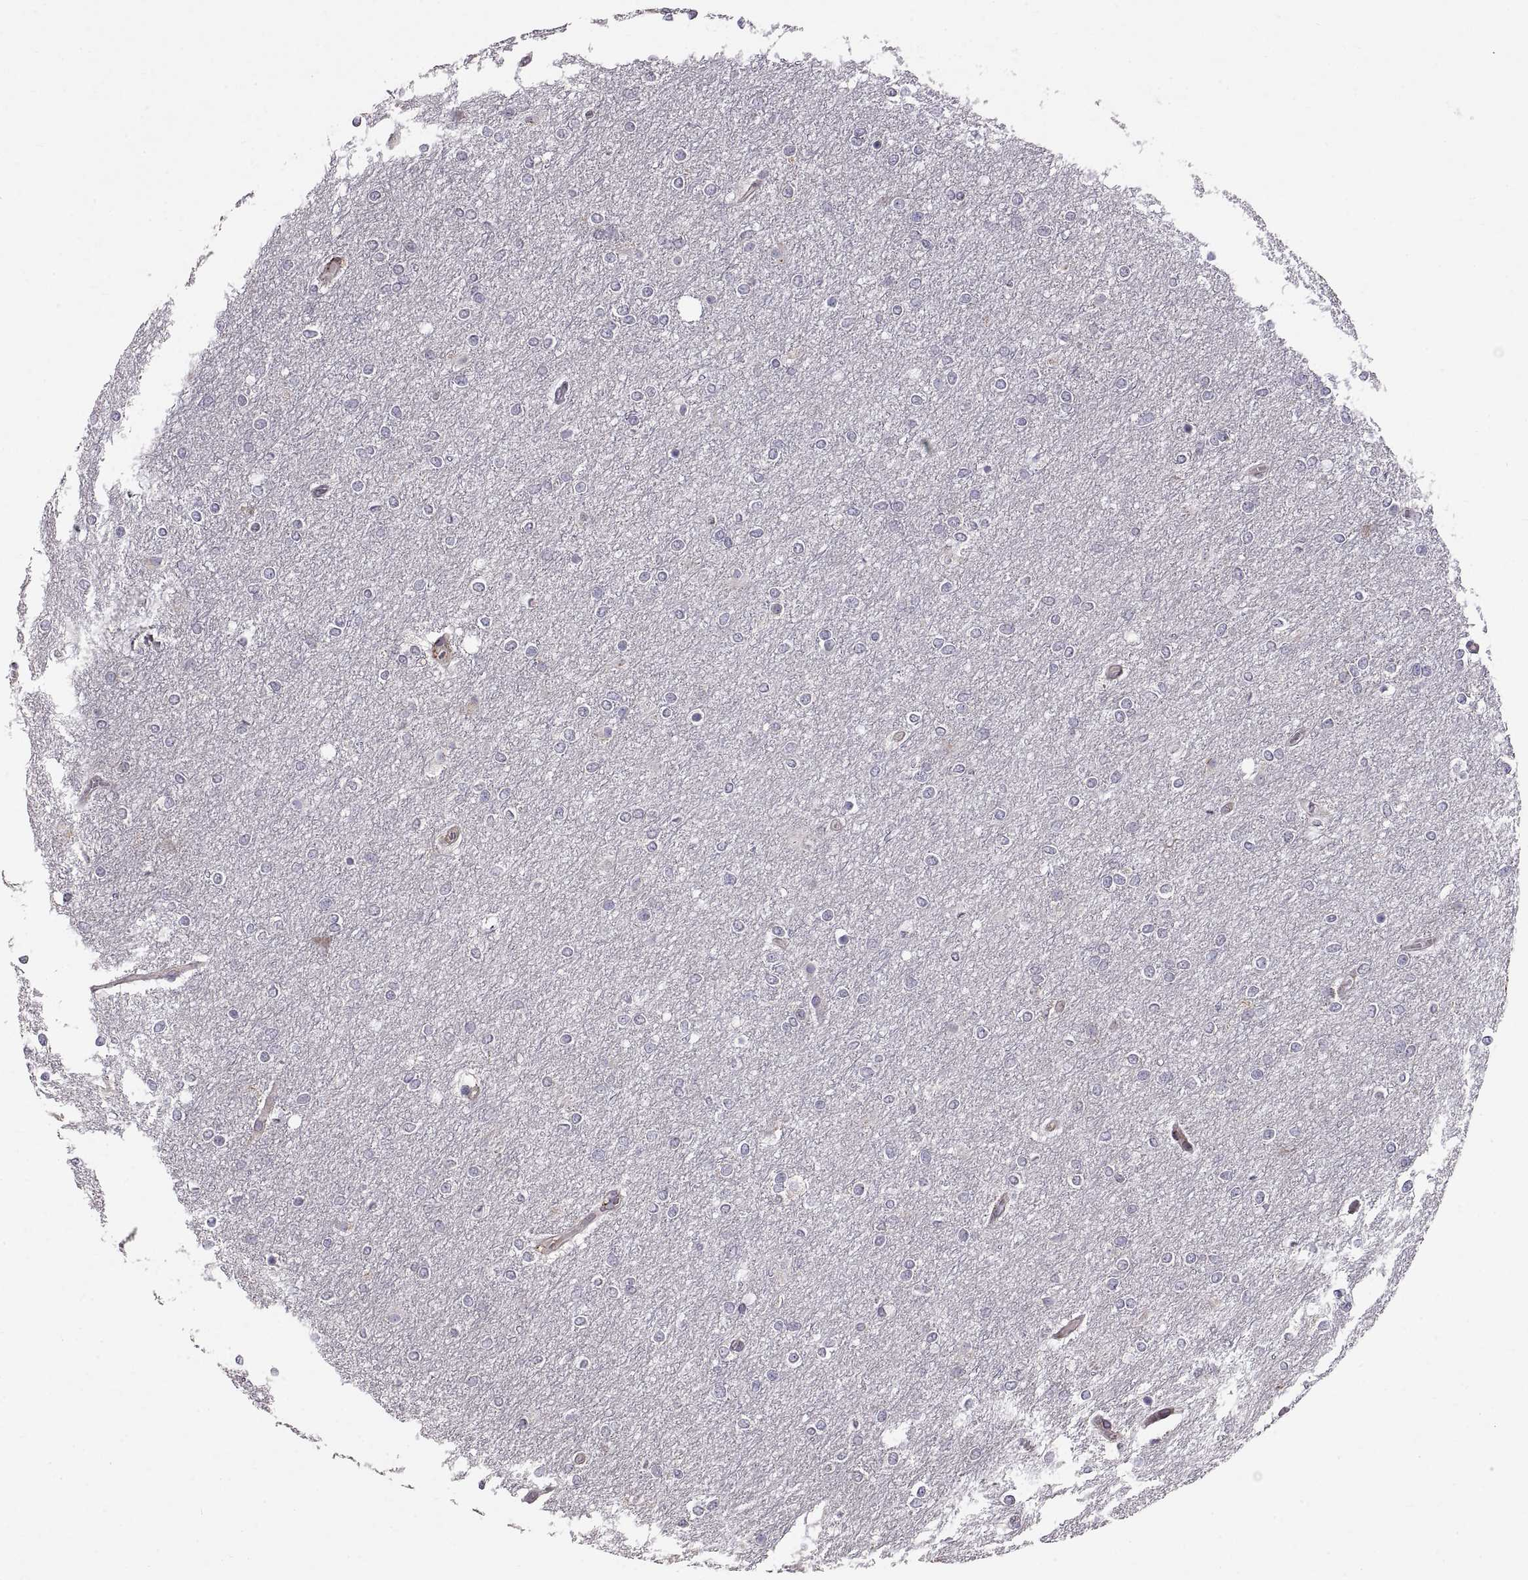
{"staining": {"intensity": "negative", "quantity": "none", "location": "none"}, "tissue": "glioma", "cell_type": "Tumor cells", "image_type": "cancer", "snomed": [{"axis": "morphology", "description": "Glioma, malignant, High grade"}, {"axis": "topography", "description": "Brain"}], "caption": "Tumor cells are negative for protein expression in human malignant glioma (high-grade).", "gene": "PLEKHB2", "patient": {"sex": "female", "age": 61}}